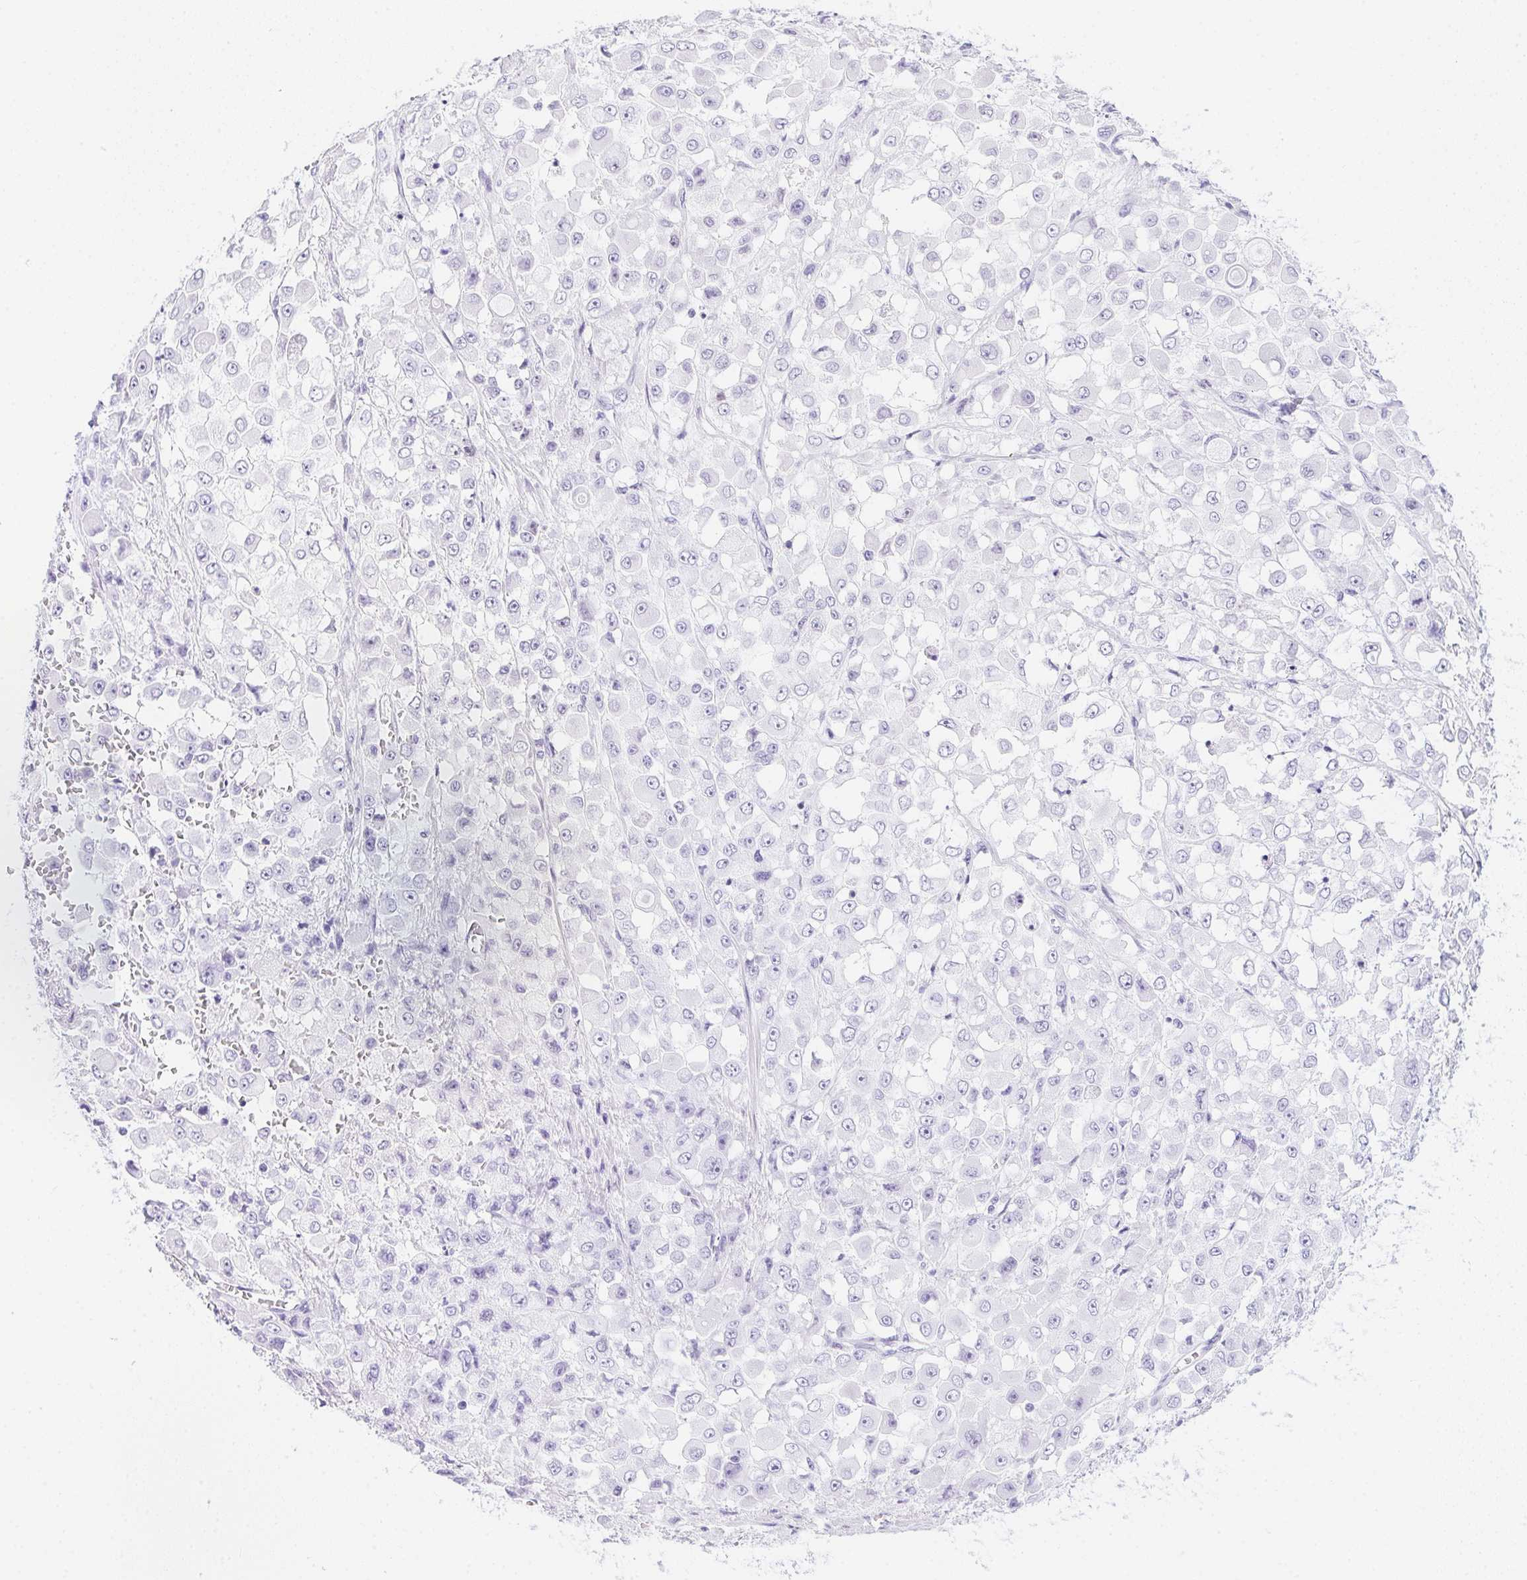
{"staining": {"intensity": "negative", "quantity": "none", "location": "none"}, "tissue": "stomach cancer", "cell_type": "Tumor cells", "image_type": "cancer", "snomed": [{"axis": "morphology", "description": "Adenocarcinoma, NOS"}, {"axis": "topography", "description": "Stomach"}], "caption": "Immunohistochemistry (IHC) histopathology image of neoplastic tissue: adenocarcinoma (stomach) stained with DAB exhibits no significant protein positivity in tumor cells.", "gene": "HELLS", "patient": {"sex": "female", "age": 76}}